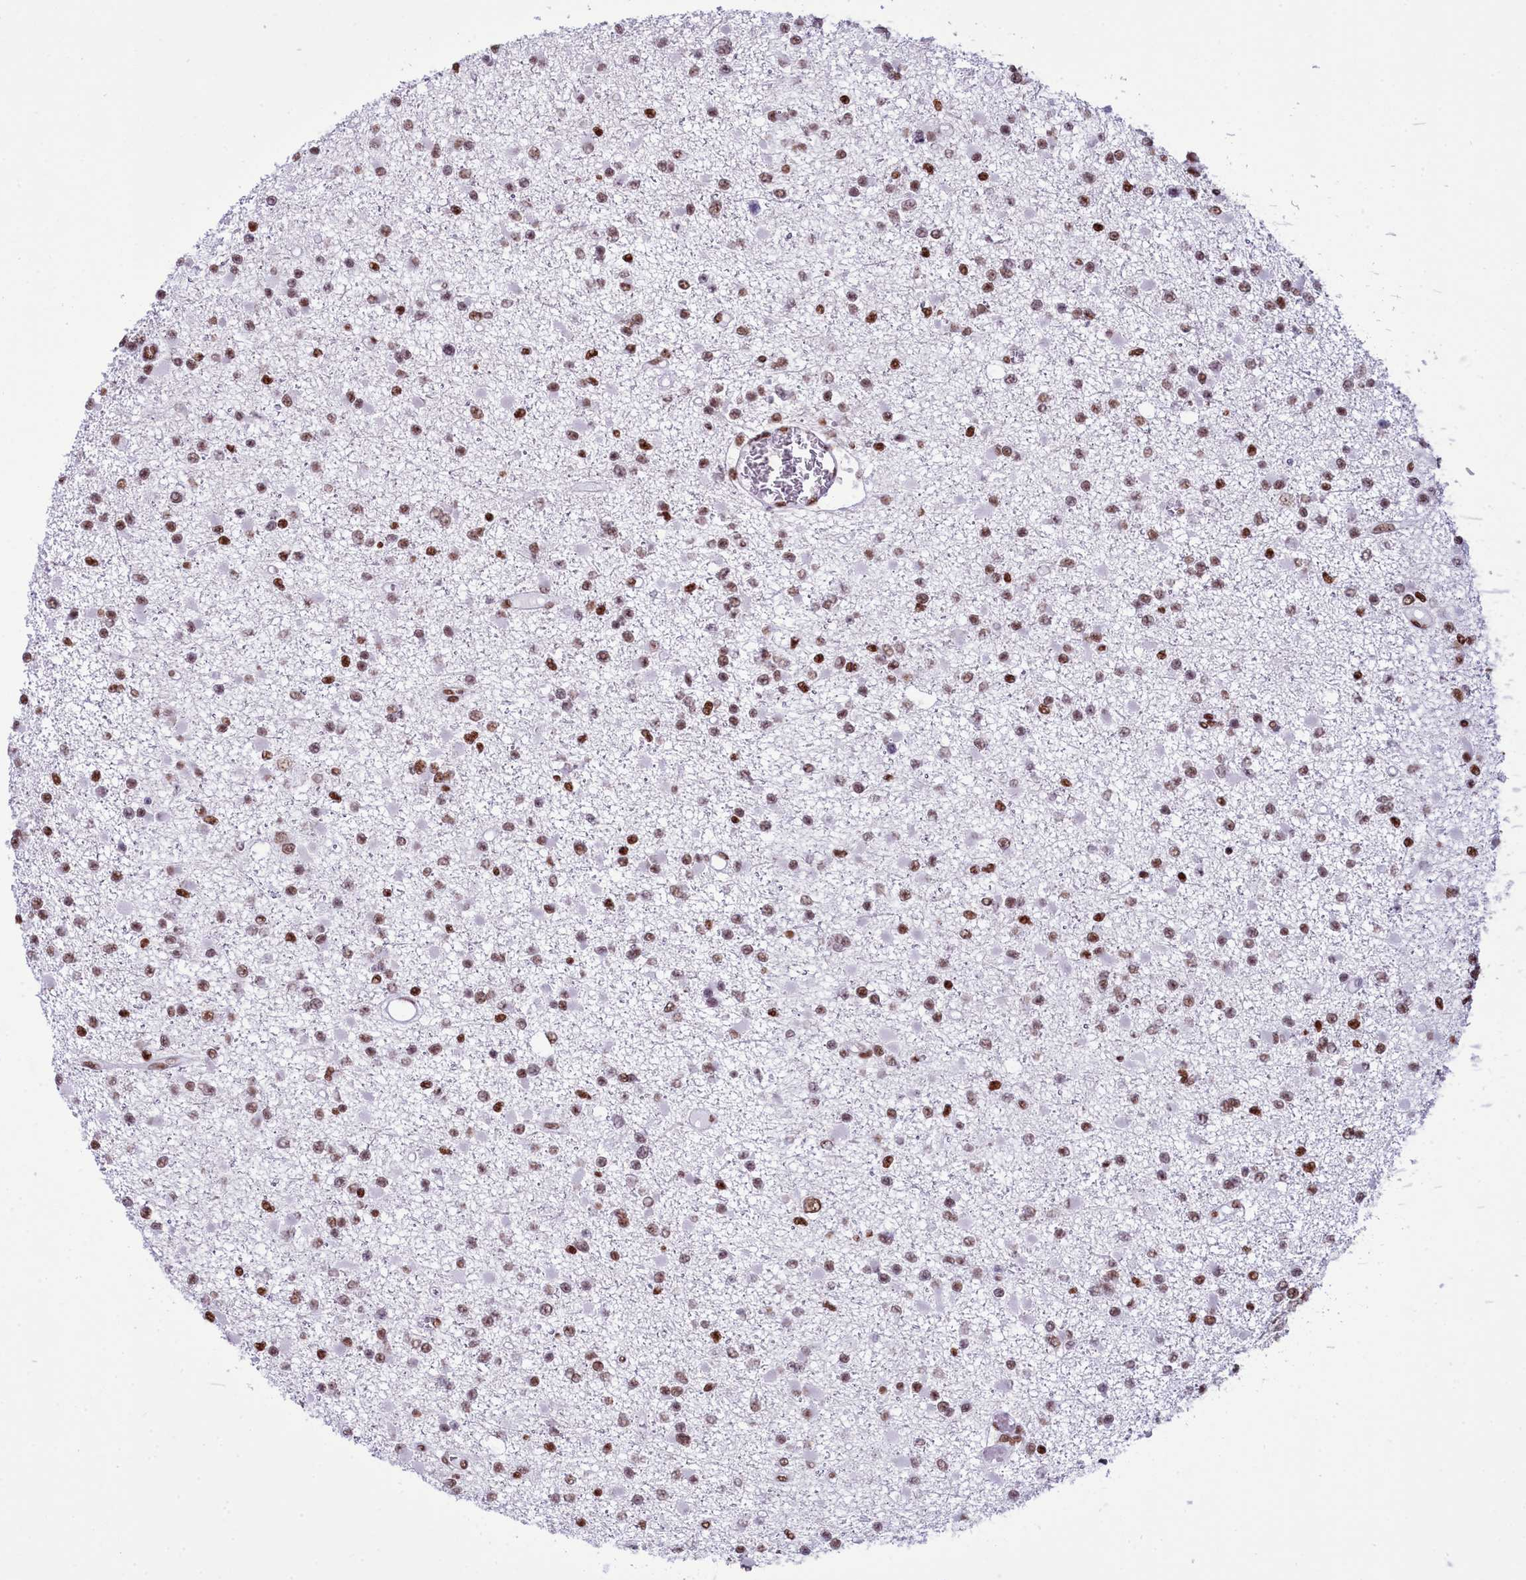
{"staining": {"intensity": "moderate", "quantity": ">75%", "location": "nuclear"}, "tissue": "glioma", "cell_type": "Tumor cells", "image_type": "cancer", "snomed": [{"axis": "morphology", "description": "Glioma, malignant, Low grade"}, {"axis": "topography", "description": "Brain"}], "caption": "Brown immunohistochemical staining in human glioma reveals moderate nuclear expression in approximately >75% of tumor cells.", "gene": "RALY", "patient": {"sex": "female", "age": 22}}